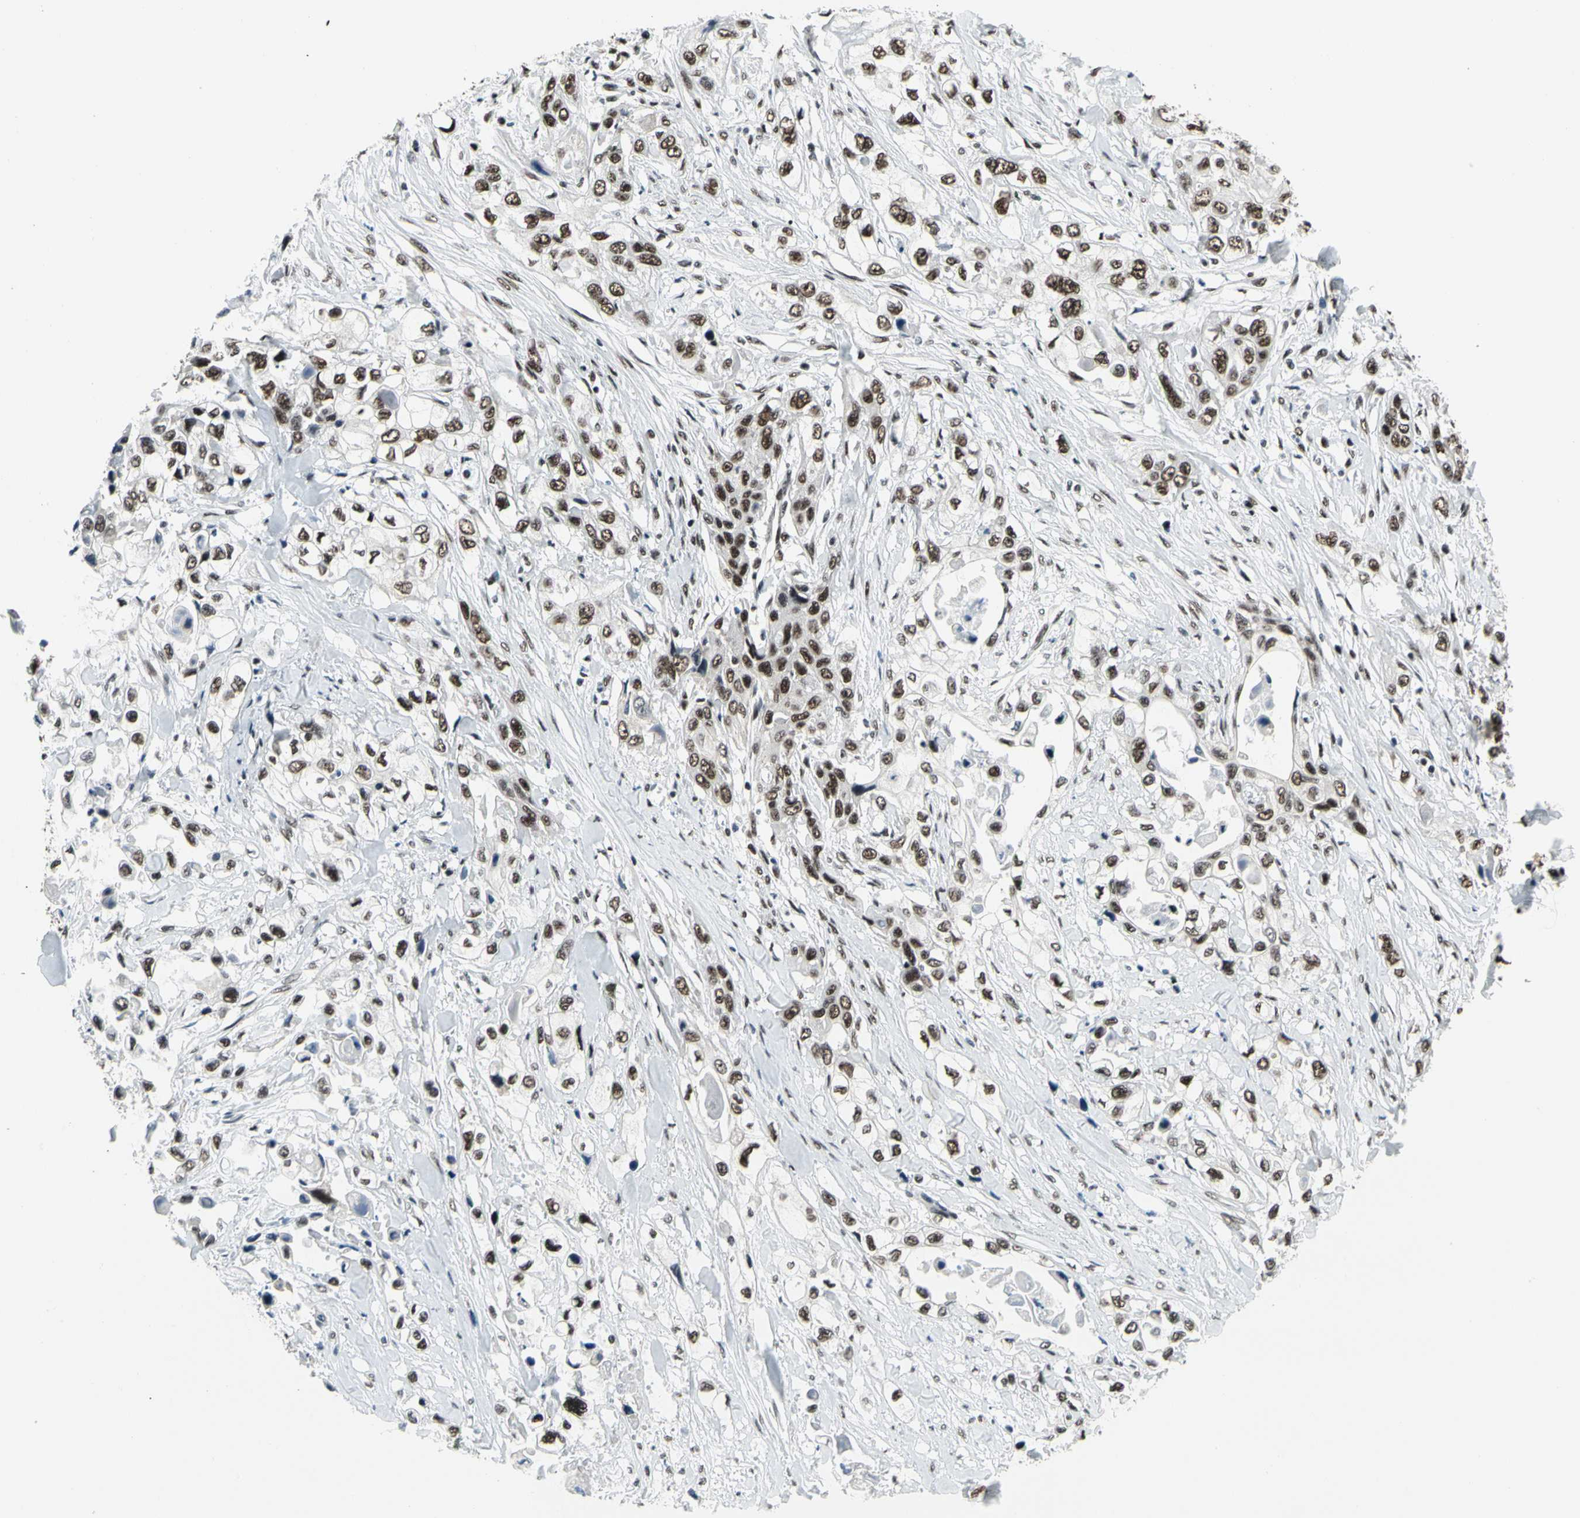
{"staining": {"intensity": "moderate", "quantity": ">75%", "location": "nuclear"}, "tissue": "pancreatic cancer", "cell_type": "Tumor cells", "image_type": "cancer", "snomed": [{"axis": "morphology", "description": "Adenocarcinoma, NOS"}, {"axis": "topography", "description": "Pancreas"}], "caption": "Immunohistochemistry (DAB (3,3'-diaminobenzidine)) staining of adenocarcinoma (pancreatic) demonstrates moderate nuclear protein positivity in about >75% of tumor cells. (brown staining indicates protein expression, while blue staining denotes nuclei).", "gene": "SRSF11", "patient": {"sex": "female", "age": 70}}